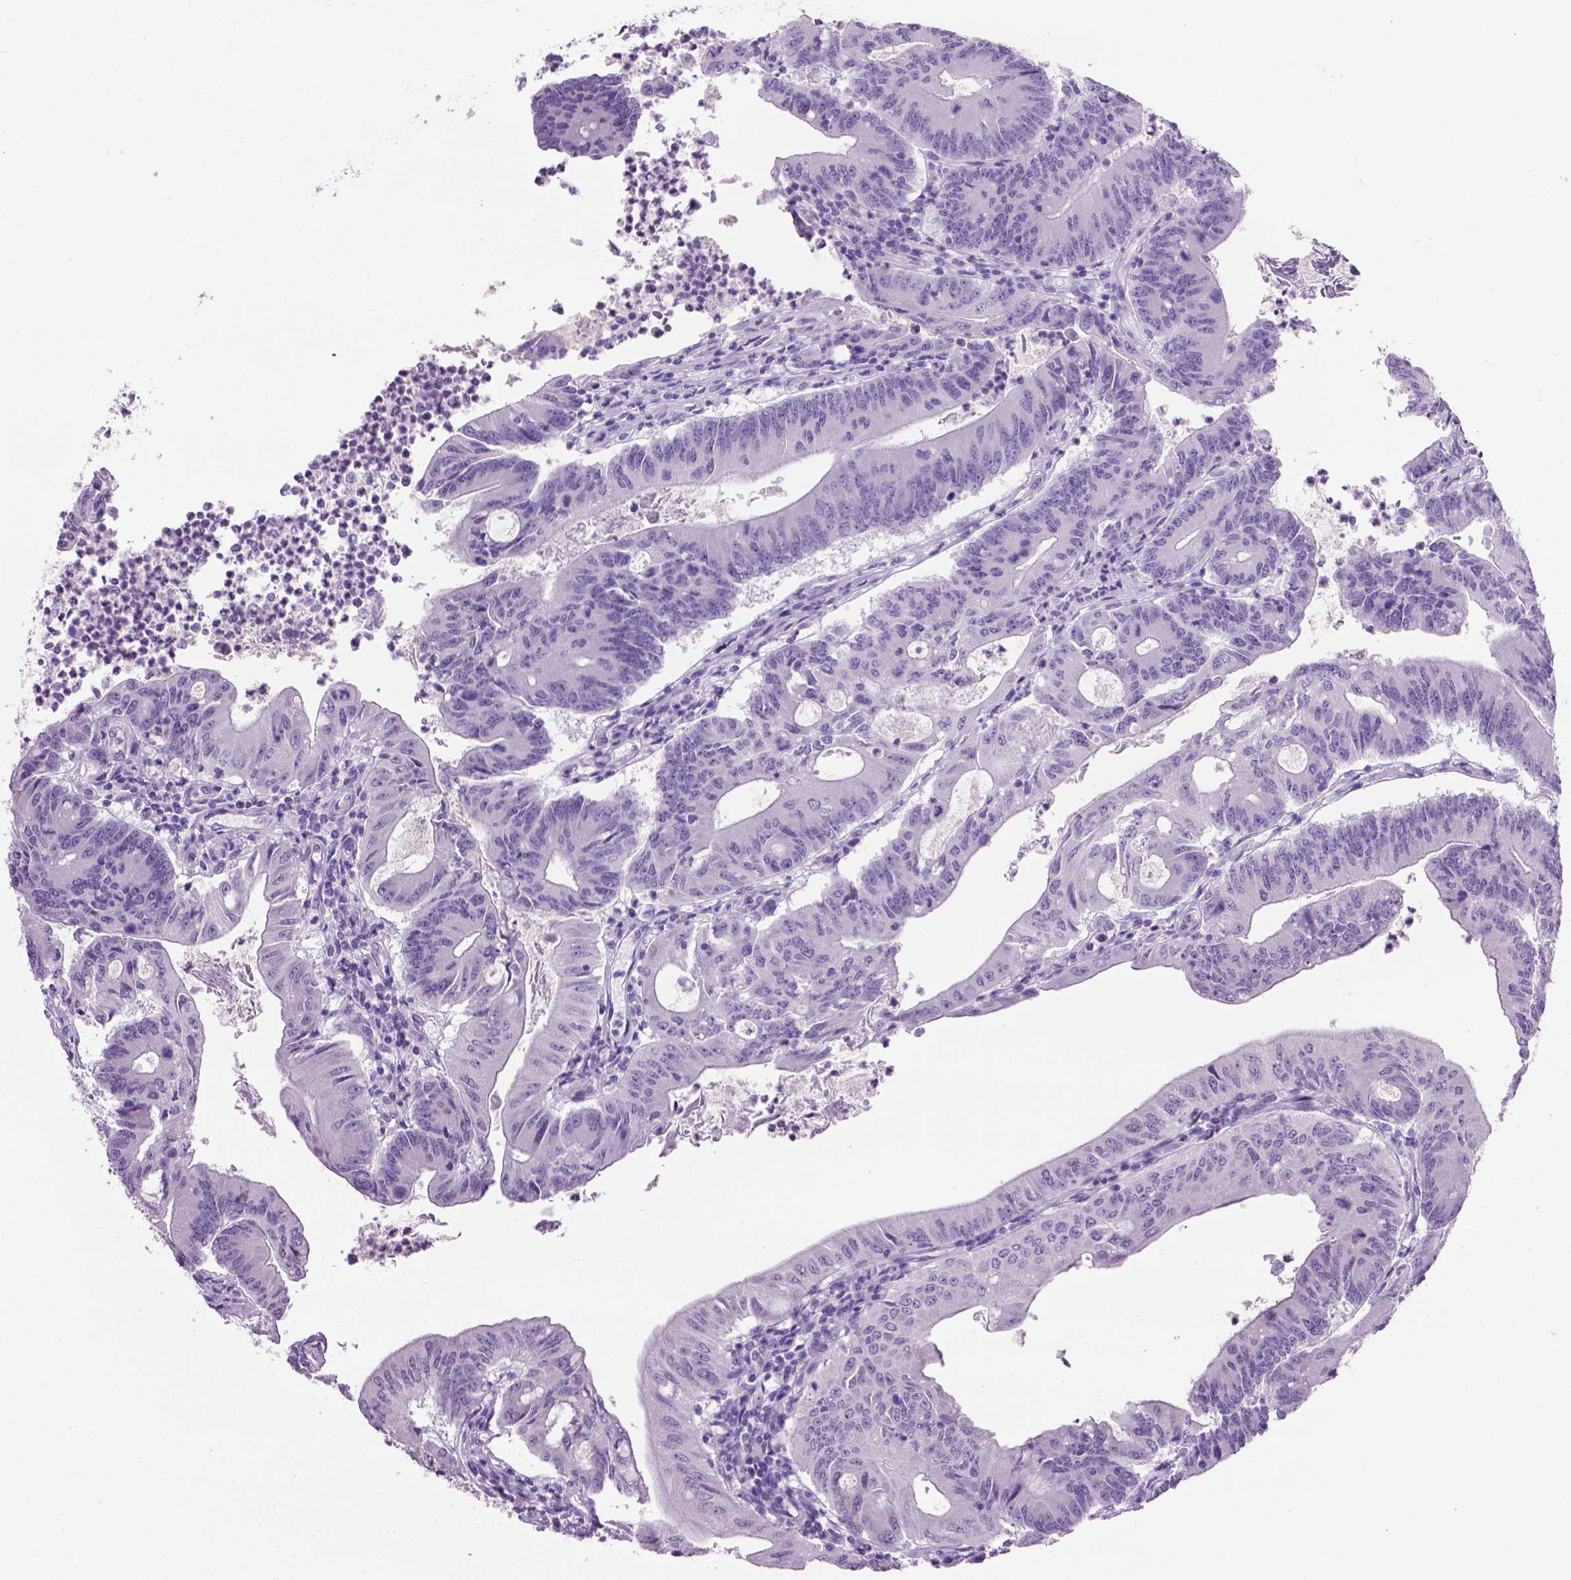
{"staining": {"intensity": "negative", "quantity": "none", "location": "none"}, "tissue": "colorectal cancer", "cell_type": "Tumor cells", "image_type": "cancer", "snomed": [{"axis": "morphology", "description": "Adenocarcinoma, NOS"}, {"axis": "topography", "description": "Colon"}], "caption": "Immunohistochemical staining of human colorectal cancer exhibits no significant expression in tumor cells.", "gene": "TH", "patient": {"sex": "female", "age": 70}}